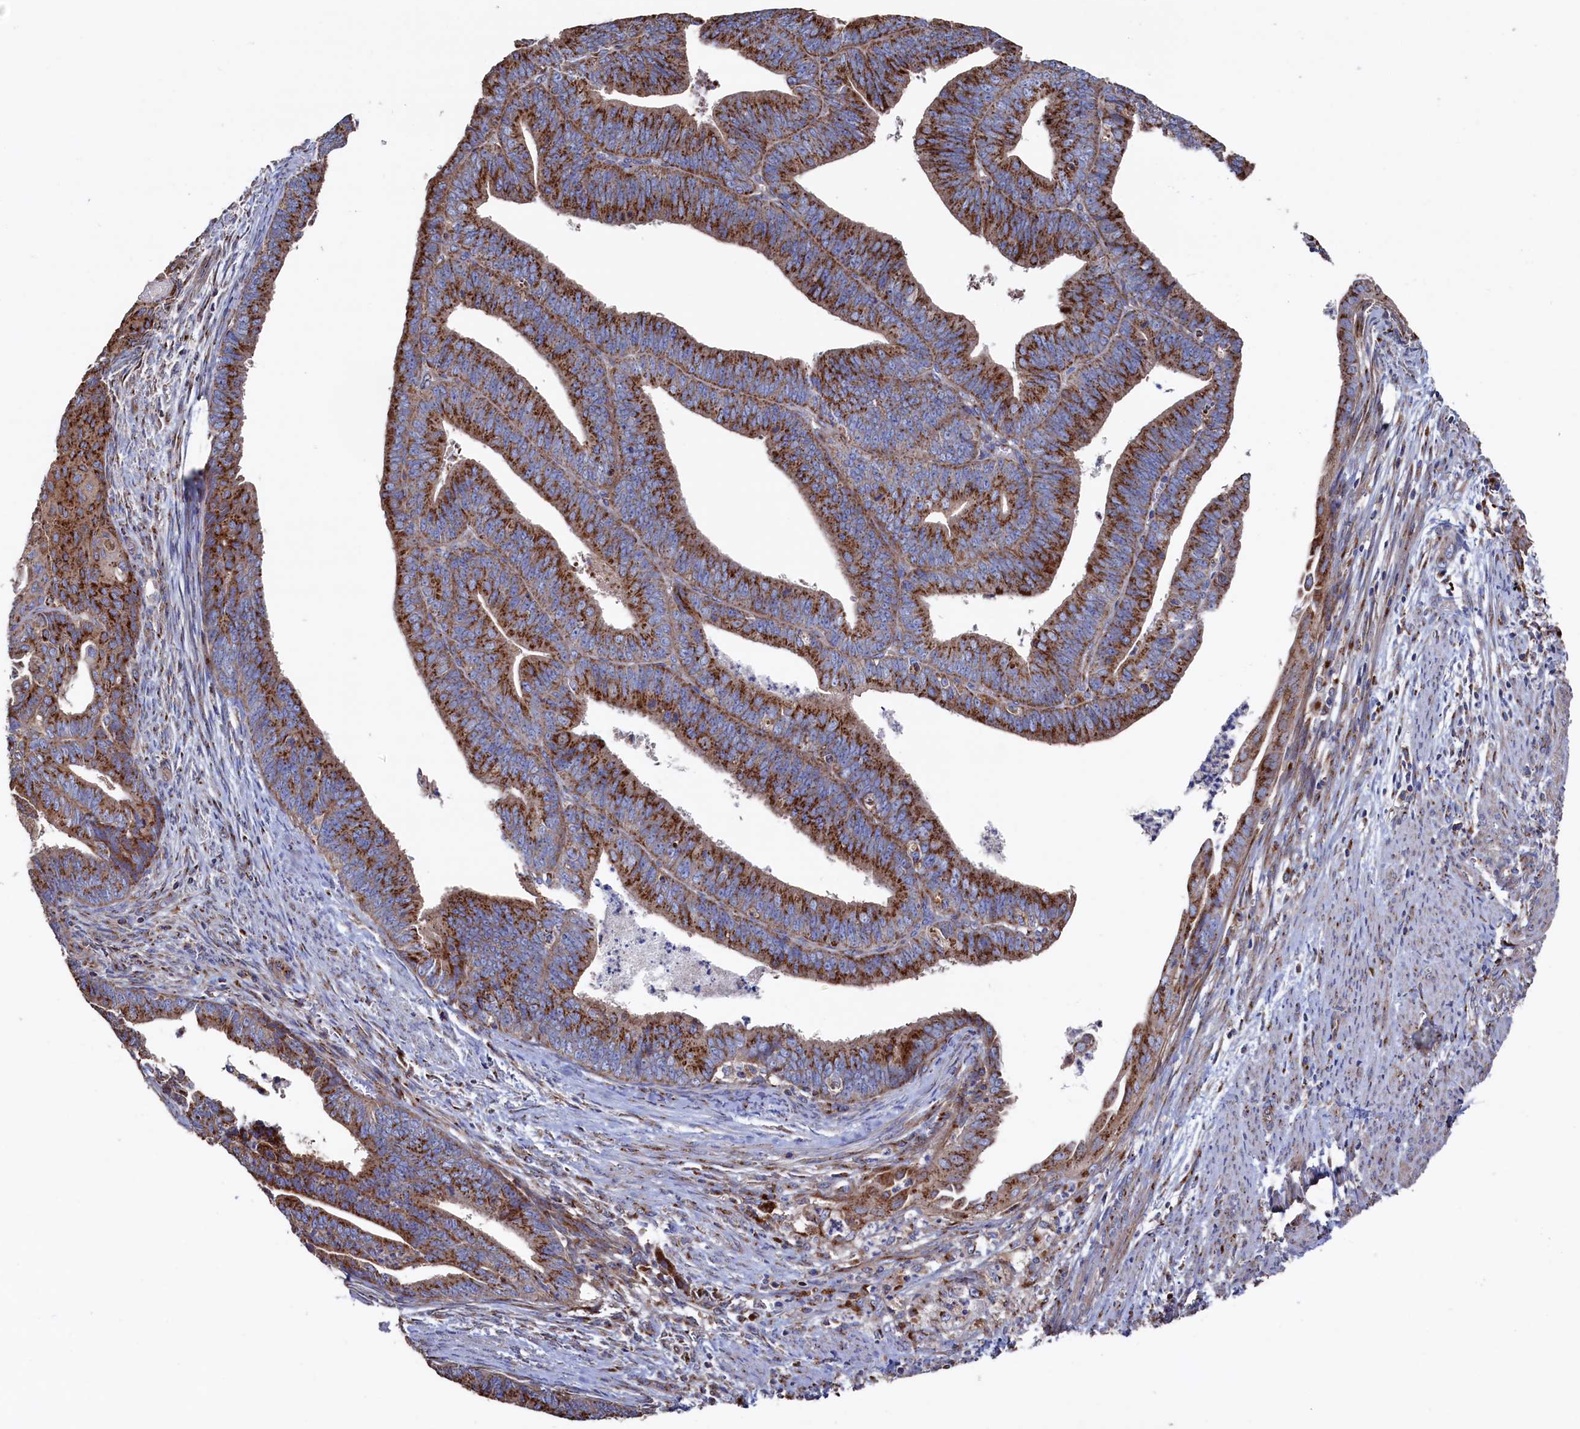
{"staining": {"intensity": "strong", "quantity": ">75%", "location": "cytoplasmic/membranous"}, "tissue": "endometrial cancer", "cell_type": "Tumor cells", "image_type": "cancer", "snomed": [{"axis": "morphology", "description": "Adenocarcinoma, NOS"}, {"axis": "topography", "description": "Endometrium"}], "caption": "Endometrial adenocarcinoma stained with DAB (3,3'-diaminobenzidine) immunohistochemistry shows high levels of strong cytoplasmic/membranous staining in approximately >75% of tumor cells.", "gene": "PRRC1", "patient": {"sex": "female", "age": 73}}